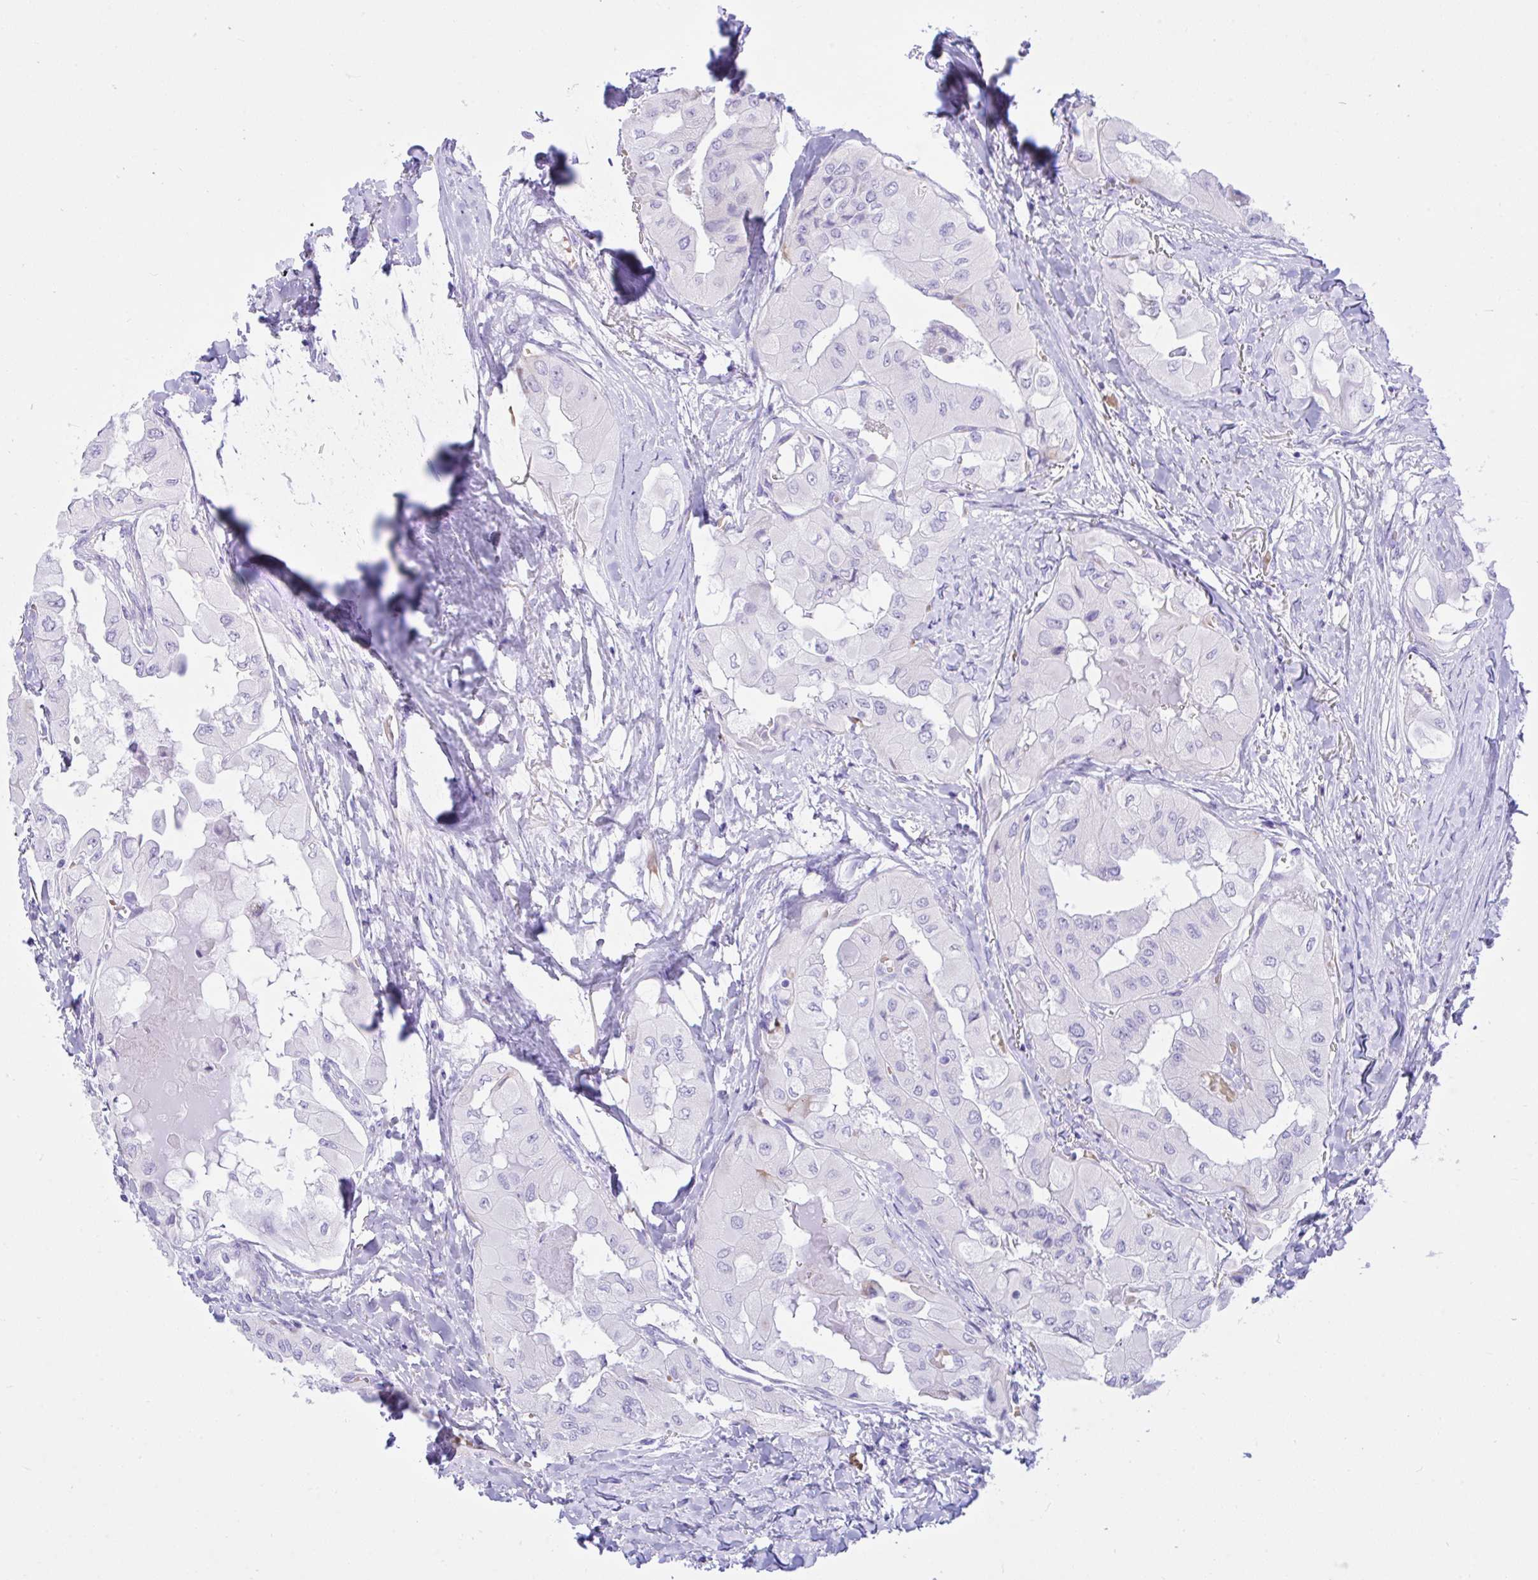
{"staining": {"intensity": "negative", "quantity": "none", "location": "none"}, "tissue": "thyroid cancer", "cell_type": "Tumor cells", "image_type": "cancer", "snomed": [{"axis": "morphology", "description": "Normal tissue, NOS"}, {"axis": "morphology", "description": "Papillary adenocarcinoma, NOS"}, {"axis": "topography", "description": "Thyroid gland"}], "caption": "Tumor cells show no significant protein expression in papillary adenocarcinoma (thyroid). (Brightfield microscopy of DAB immunohistochemistry at high magnification).", "gene": "SEL1L2", "patient": {"sex": "female", "age": 59}}